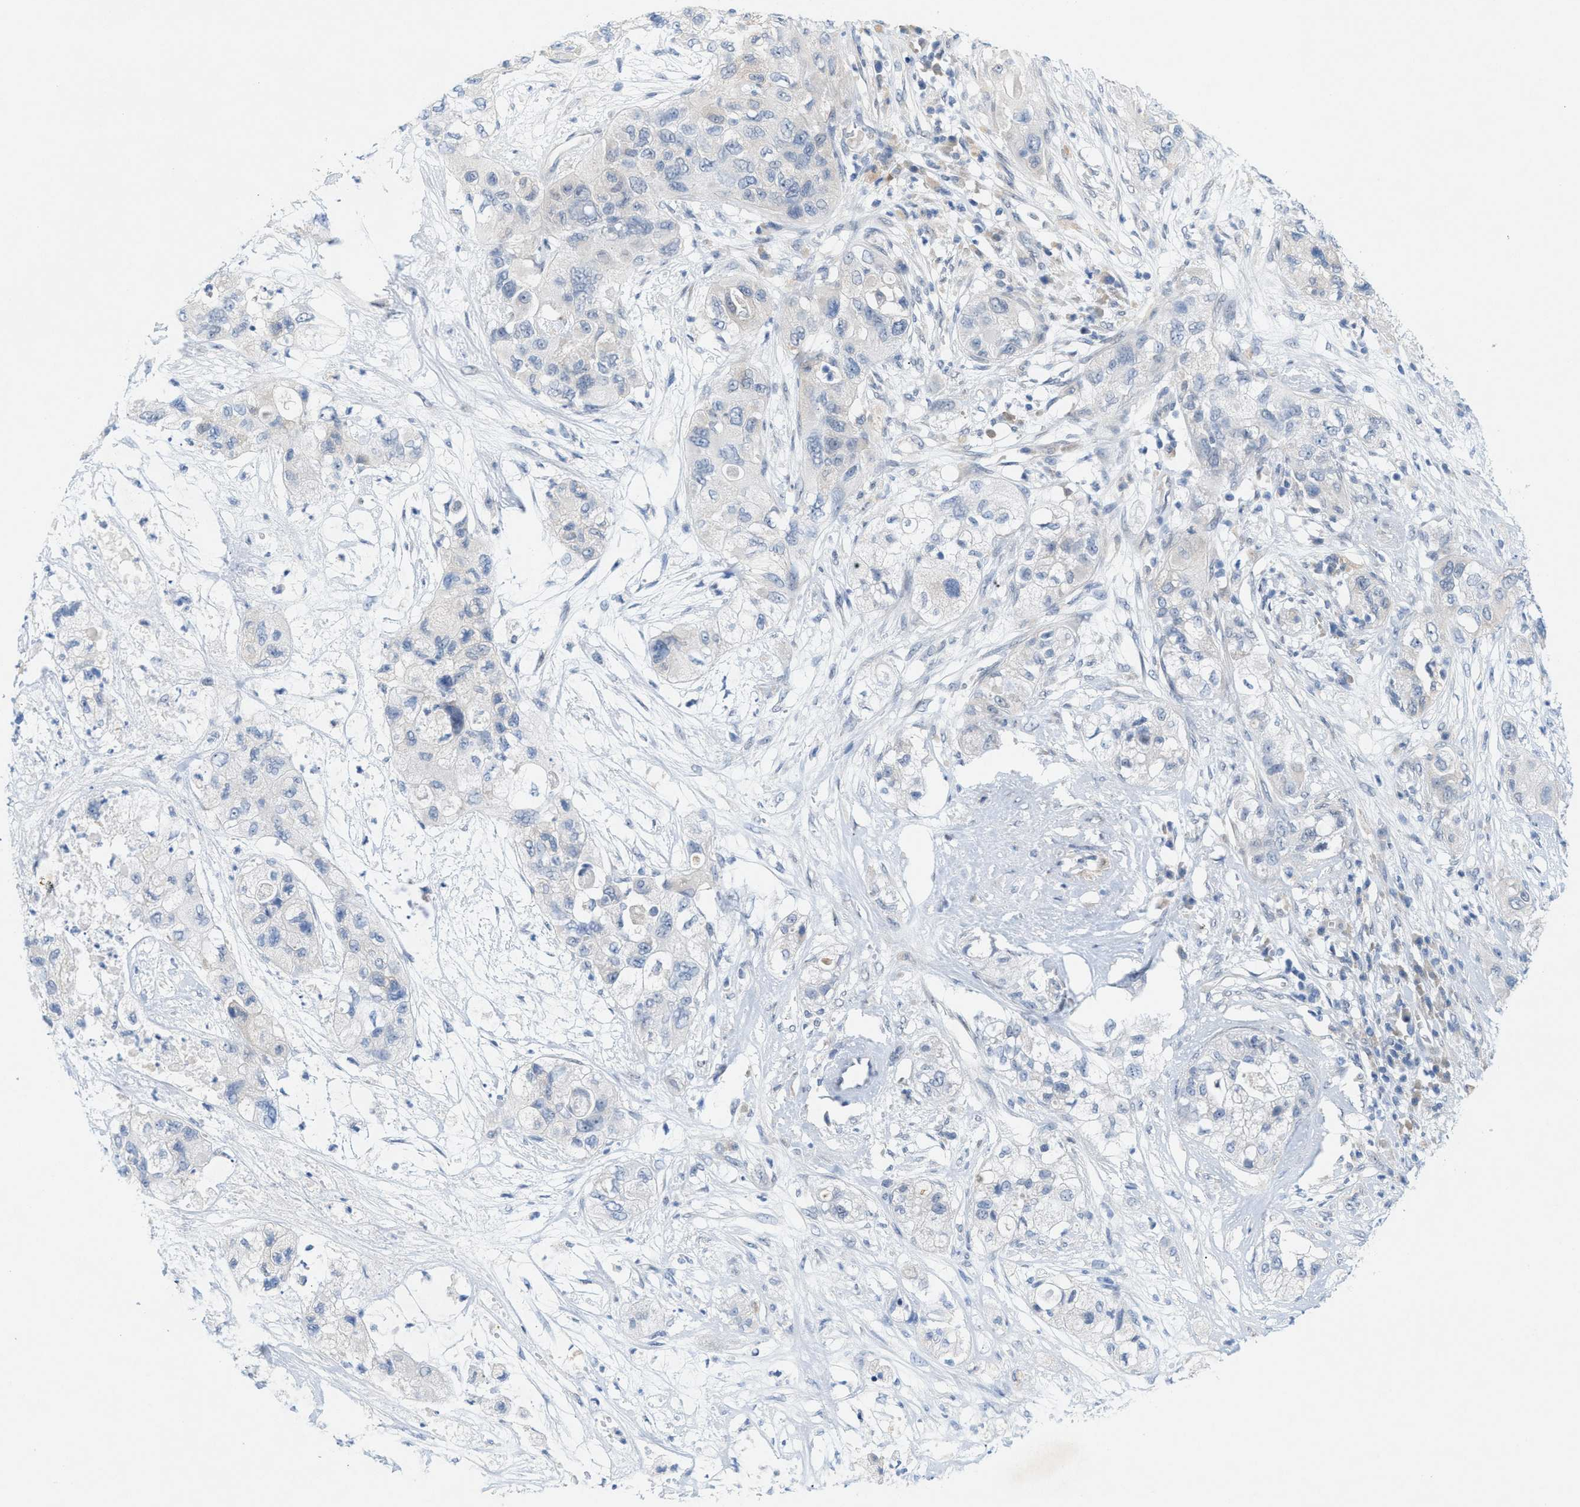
{"staining": {"intensity": "negative", "quantity": "none", "location": "none"}, "tissue": "pancreatic cancer", "cell_type": "Tumor cells", "image_type": "cancer", "snomed": [{"axis": "morphology", "description": "Adenocarcinoma, NOS"}, {"axis": "topography", "description": "Pancreas"}], "caption": "Immunohistochemistry micrograph of pancreatic adenocarcinoma stained for a protein (brown), which demonstrates no staining in tumor cells. Brightfield microscopy of IHC stained with DAB (brown) and hematoxylin (blue), captured at high magnification.", "gene": "WIPI2", "patient": {"sex": "female", "age": 78}}